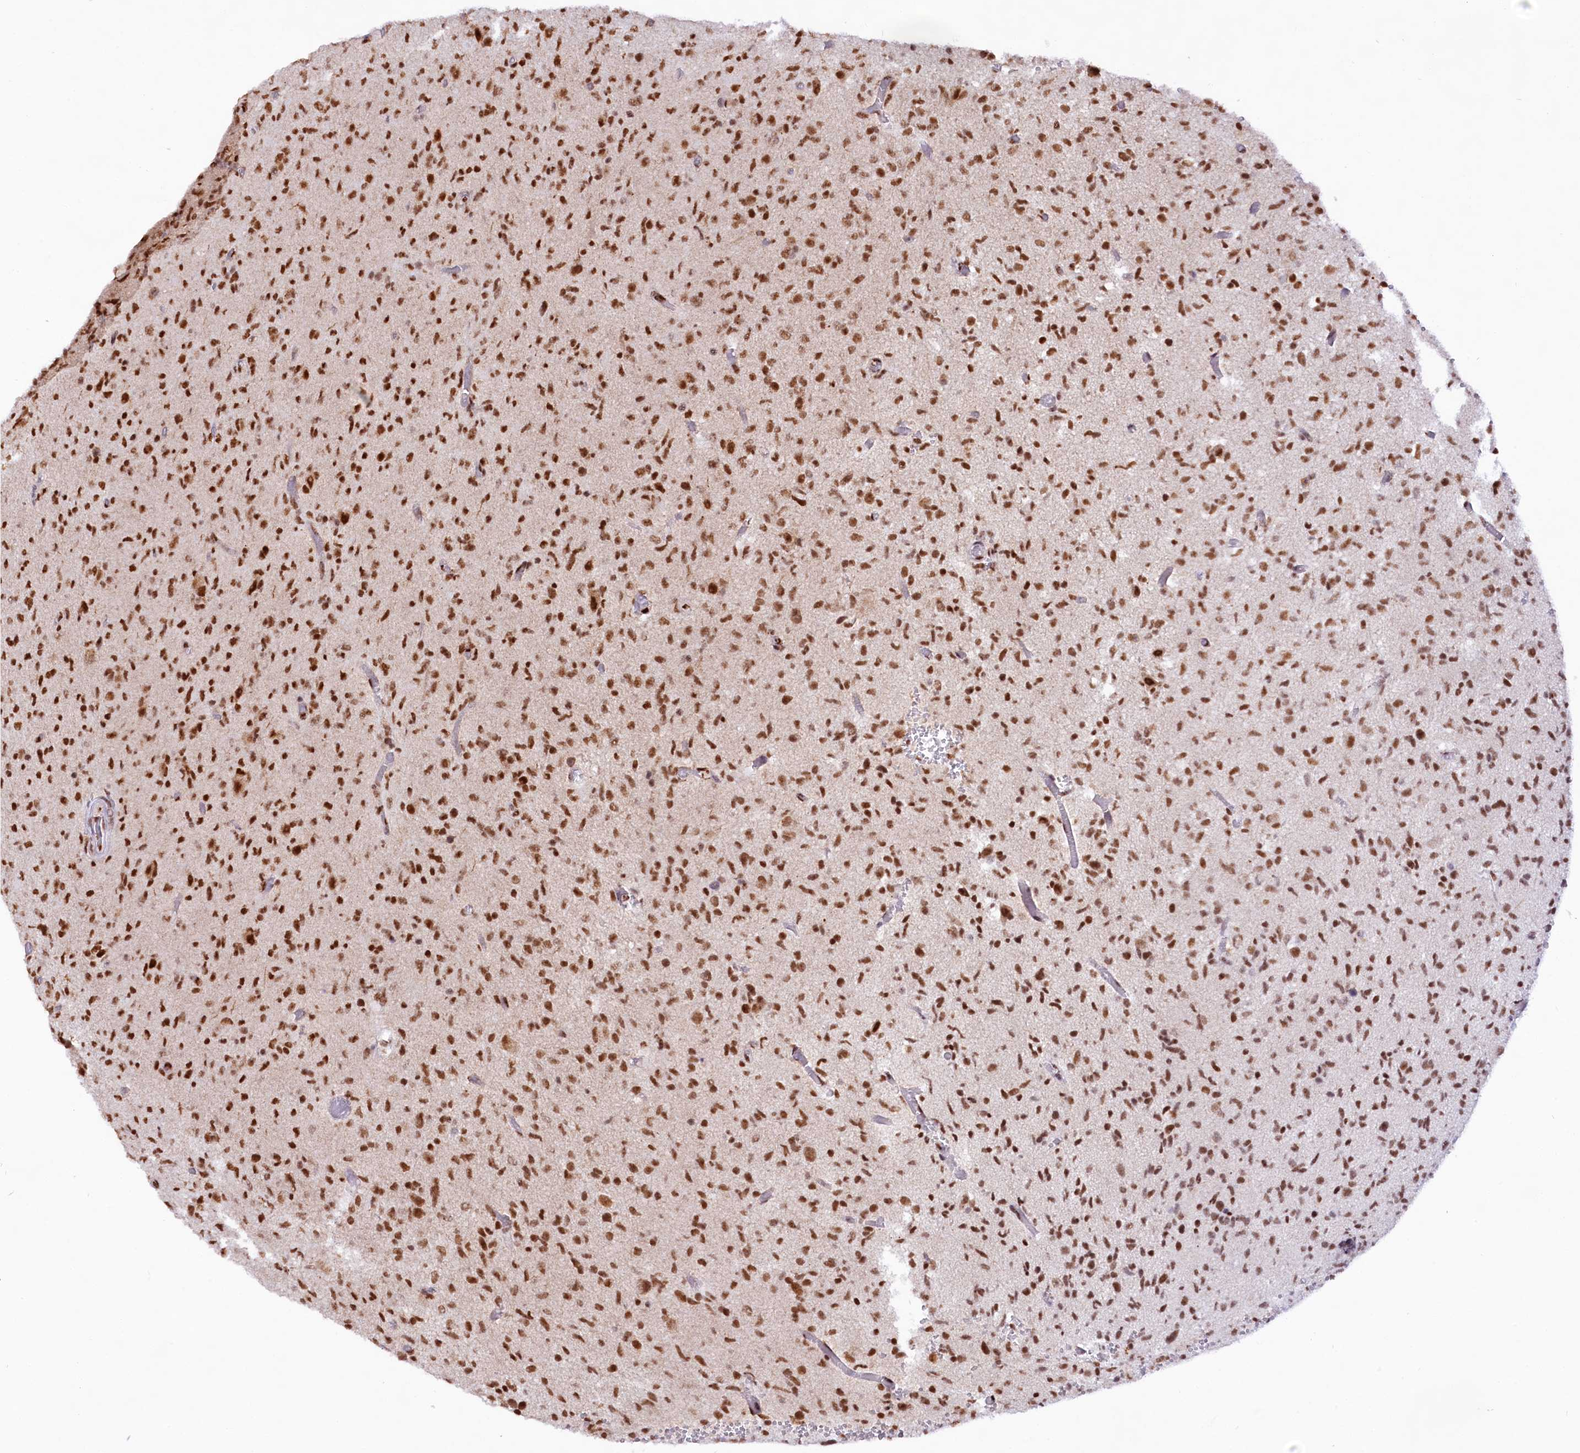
{"staining": {"intensity": "strong", "quantity": ">75%", "location": "nuclear"}, "tissue": "glioma", "cell_type": "Tumor cells", "image_type": "cancer", "snomed": [{"axis": "morphology", "description": "Glioma, malignant, High grade"}, {"axis": "topography", "description": "Brain"}], "caption": "Immunohistochemistry histopathology image of neoplastic tissue: malignant glioma (high-grade) stained using immunohistochemistry displays high levels of strong protein expression localized specifically in the nuclear of tumor cells, appearing as a nuclear brown color.", "gene": "HIRA", "patient": {"sex": "female", "age": 57}}